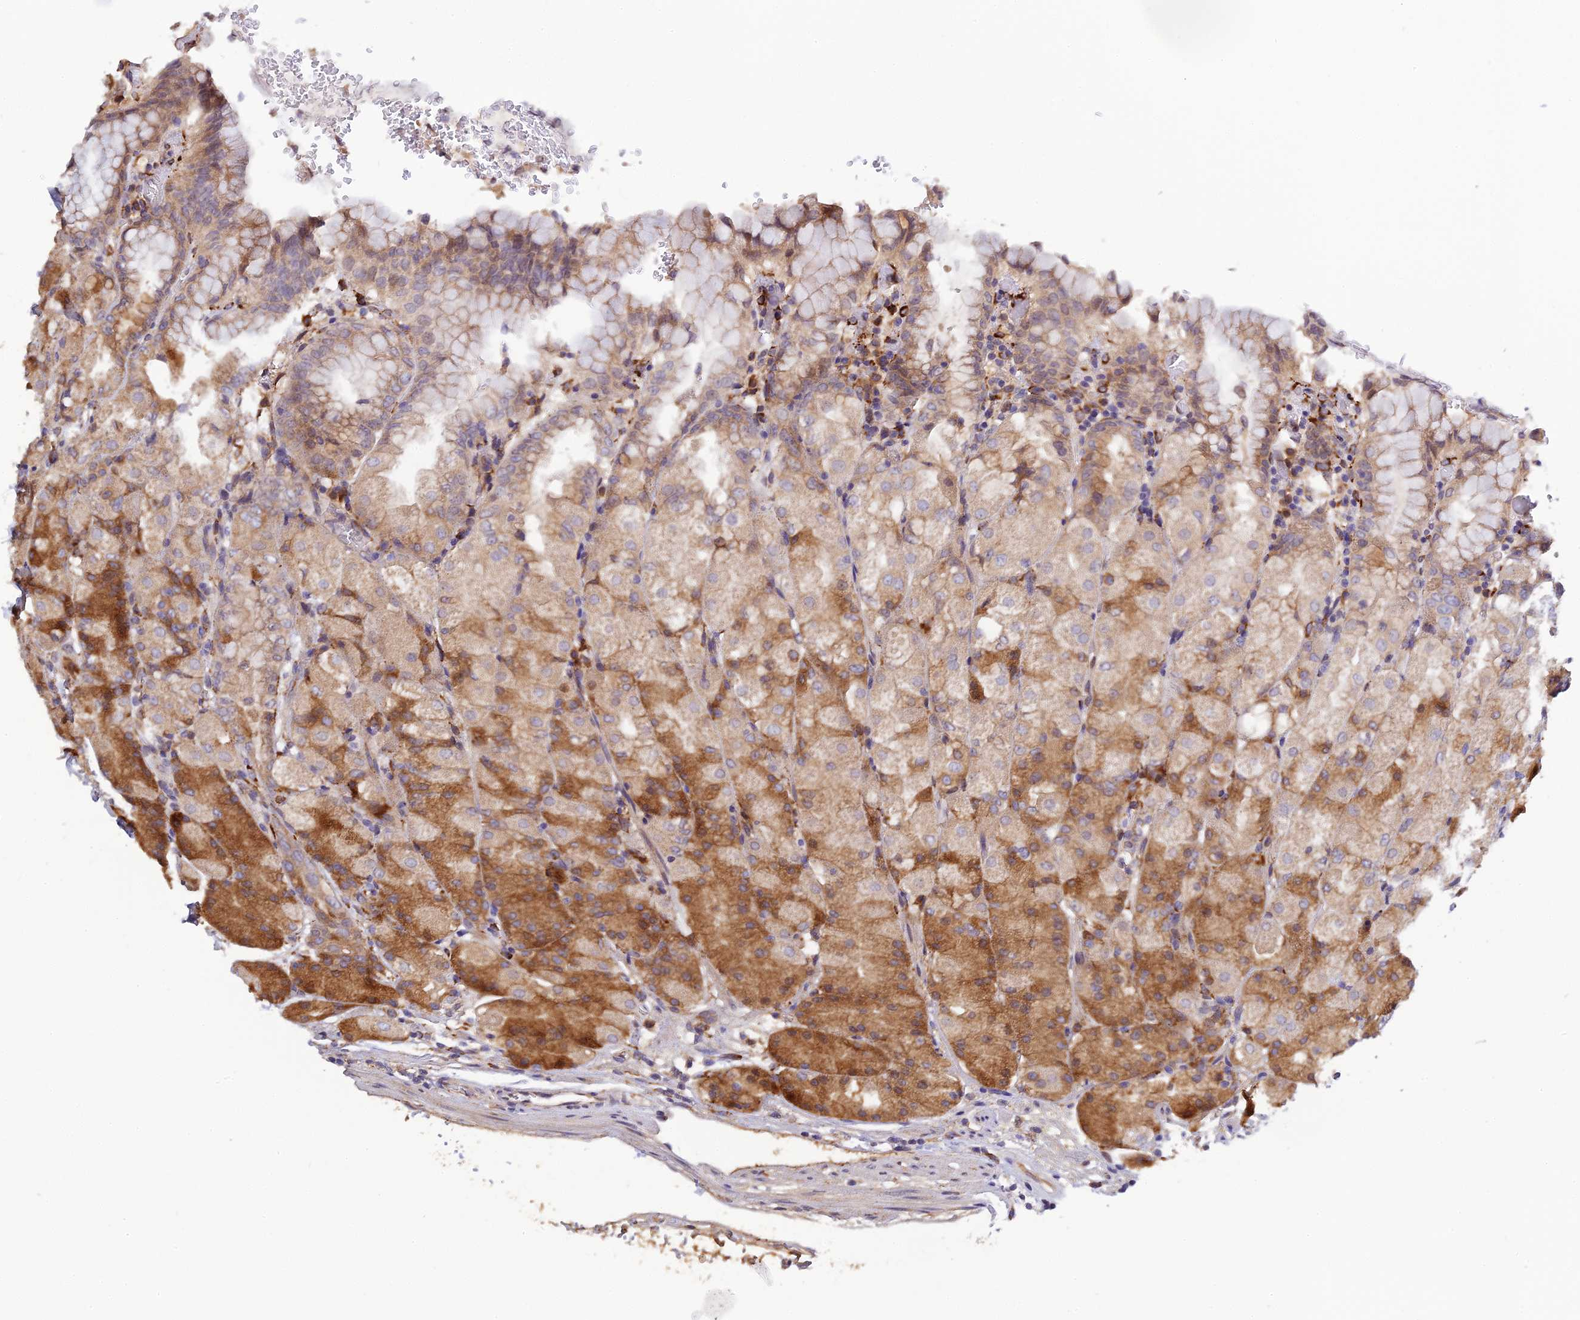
{"staining": {"intensity": "strong", "quantity": "25%-75%", "location": "cytoplasmic/membranous"}, "tissue": "stomach", "cell_type": "Glandular cells", "image_type": "normal", "snomed": [{"axis": "morphology", "description": "Normal tissue, NOS"}, {"axis": "topography", "description": "Stomach, upper"}, {"axis": "topography", "description": "Stomach, lower"}], "caption": "Immunohistochemical staining of unremarkable stomach shows strong cytoplasmic/membranous protein positivity in about 25%-75% of glandular cells. Immunohistochemistry stains the protein in brown and the nuclei are stained blue.", "gene": "P3H3", "patient": {"sex": "male", "age": 62}}